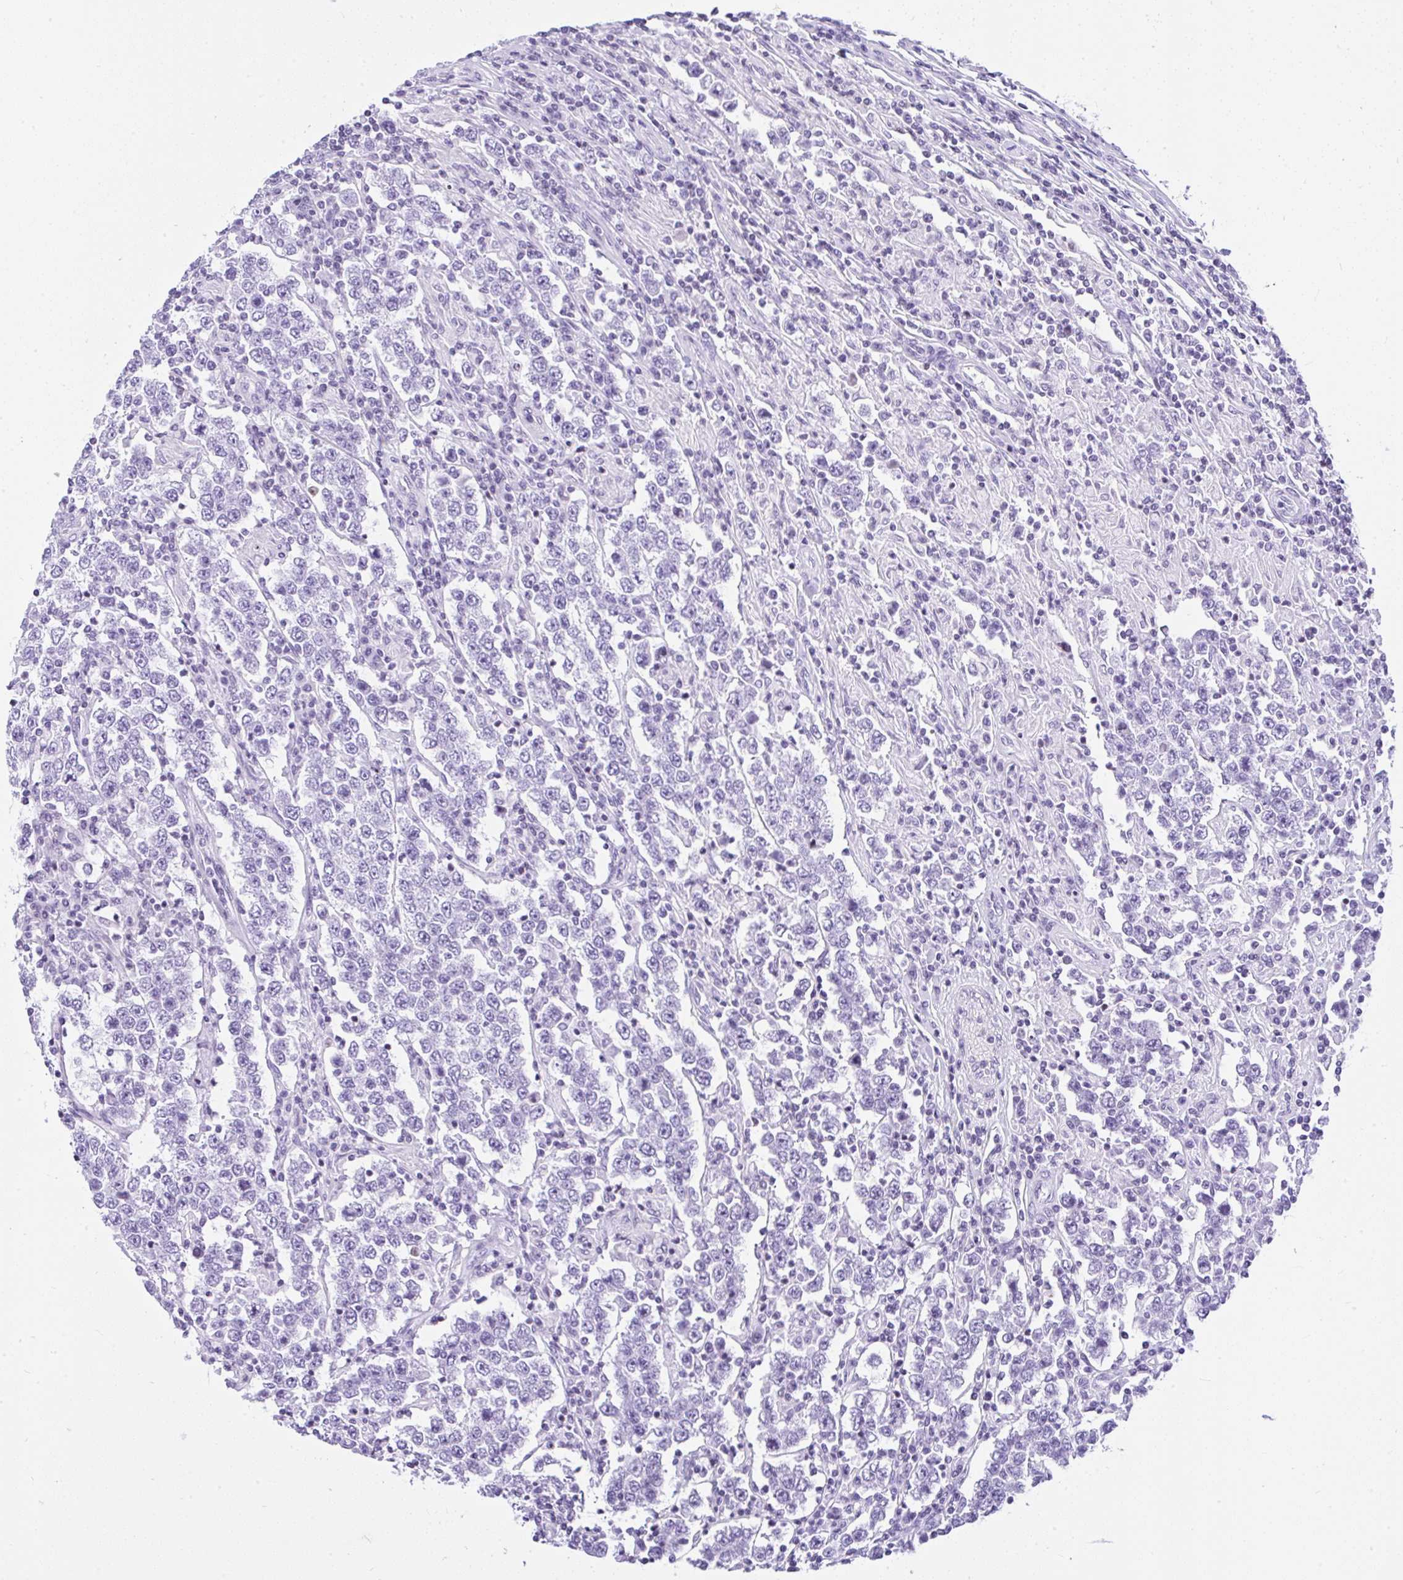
{"staining": {"intensity": "negative", "quantity": "none", "location": "none"}, "tissue": "testis cancer", "cell_type": "Tumor cells", "image_type": "cancer", "snomed": [{"axis": "morphology", "description": "Normal tissue, NOS"}, {"axis": "morphology", "description": "Urothelial carcinoma, High grade"}, {"axis": "morphology", "description": "Seminoma, NOS"}, {"axis": "morphology", "description": "Carcinoma, Embryonal, NOS"}, {"axis": "topography", "description": "Urinary bladder"}, {"axis": "topography", "description": "Testis"}], "caption": "Immunohistochemistry (IHC) of testis cancer (embryonal carcinoma) shows no positivity in tumor cells.", "gene": "KRT27", "patient": {"sex": "male", "age": 41}}